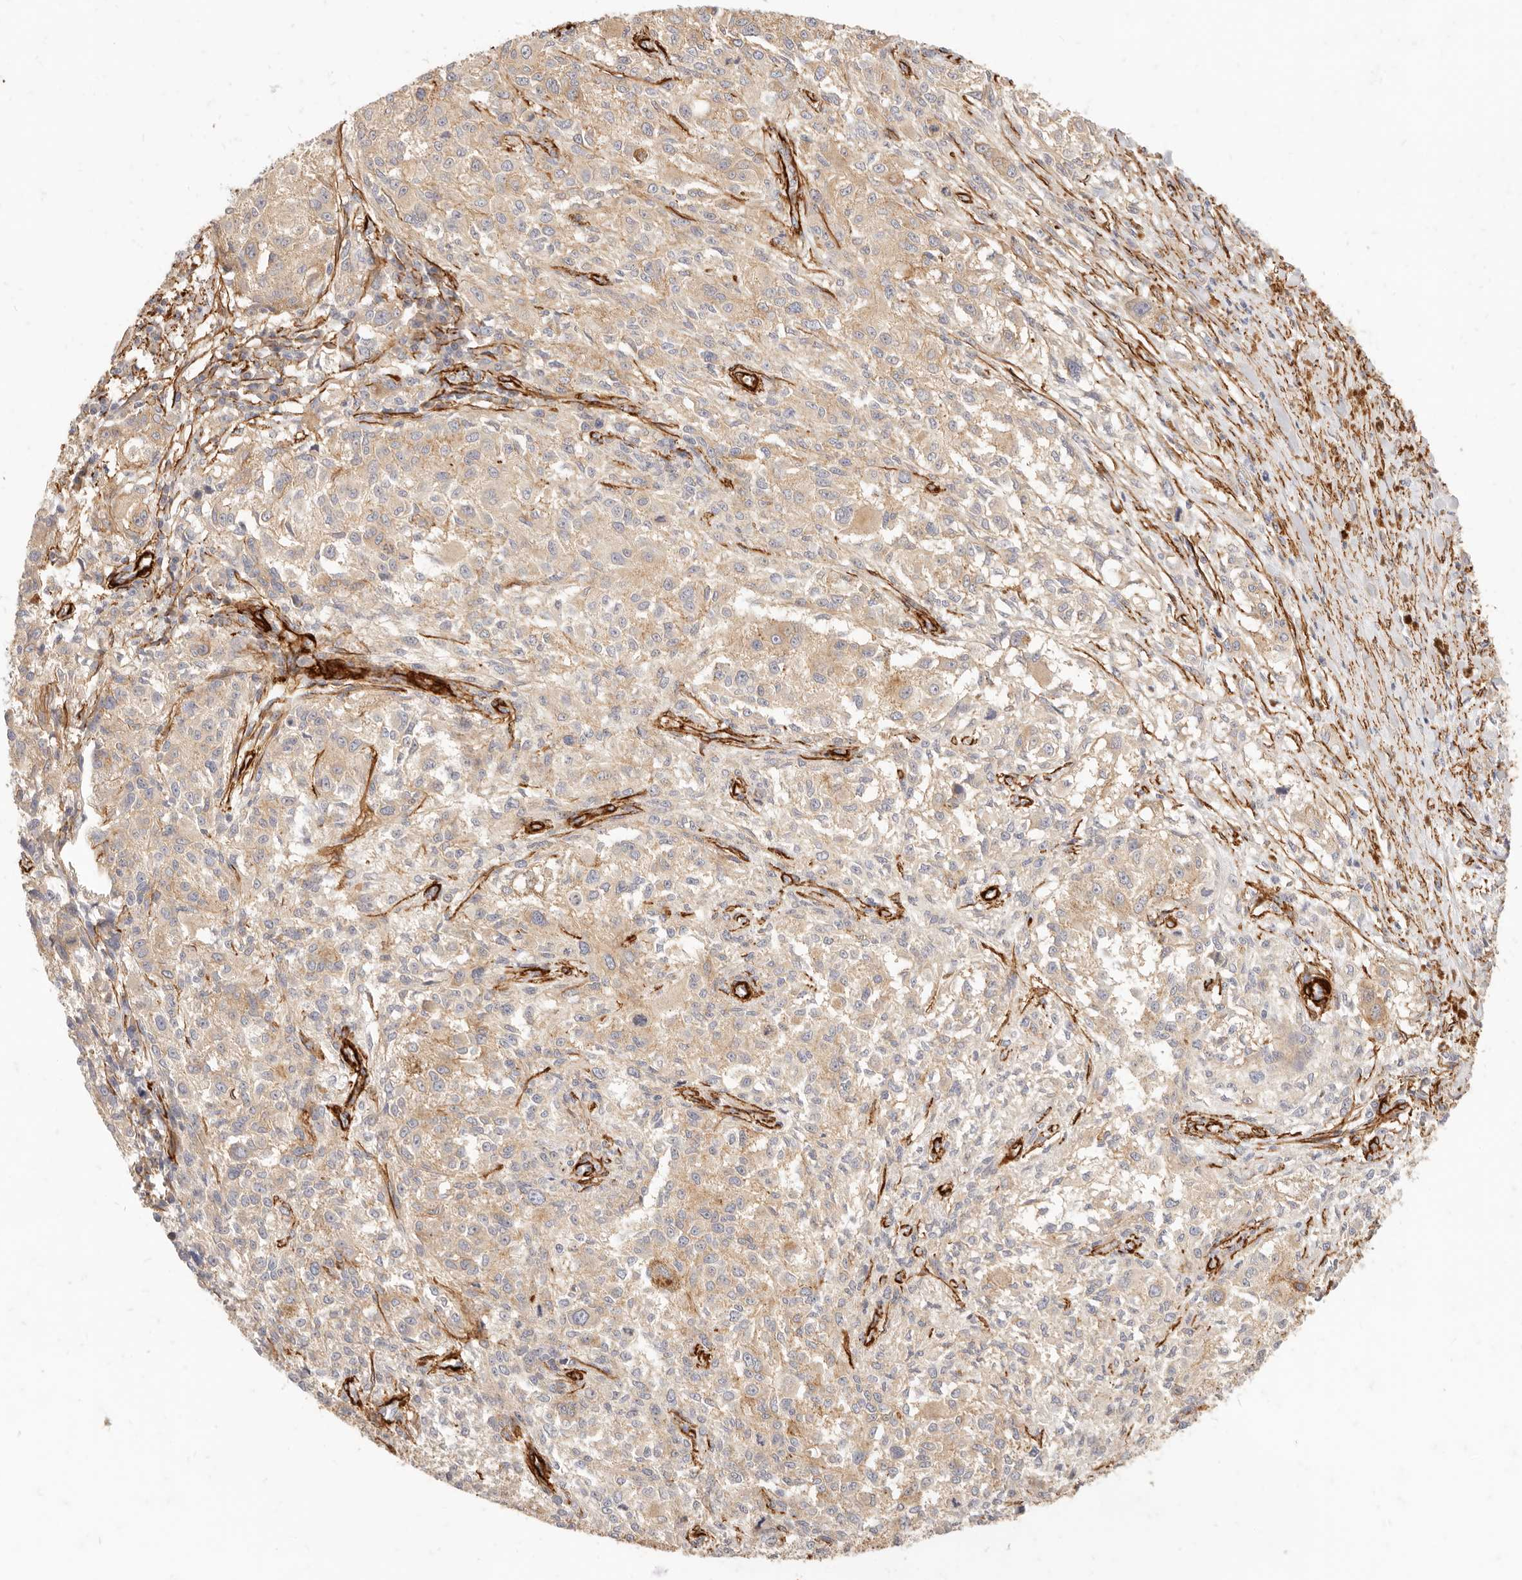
{"staining": {"intensity": "weak", "quantity": ">75%", "location": "cytoplasmic/membranous"}, "tissue": "melanoma", "cell_type": "Tumor cells", "image_type": "cancer", "snomed": [{"axis": "morphology", "description": "Necrosis, NOS"}, {"axis": "morphology", "description": "Malignant melanoma, NOS"}, {"axis": "topography", "description": "Skin"}], "caption": "IHC photomicrograph of neoplastic tissue: human malignant melanoma stained using IHC demonstrates low levels of weak protein expression localized specifically in the cytoplasmic/membranous of tumor cells, appearing as a cytoplasmic/membranous brown color.", "gene": "TMTC2", "patient": {"sex": "female", "age": 87}}